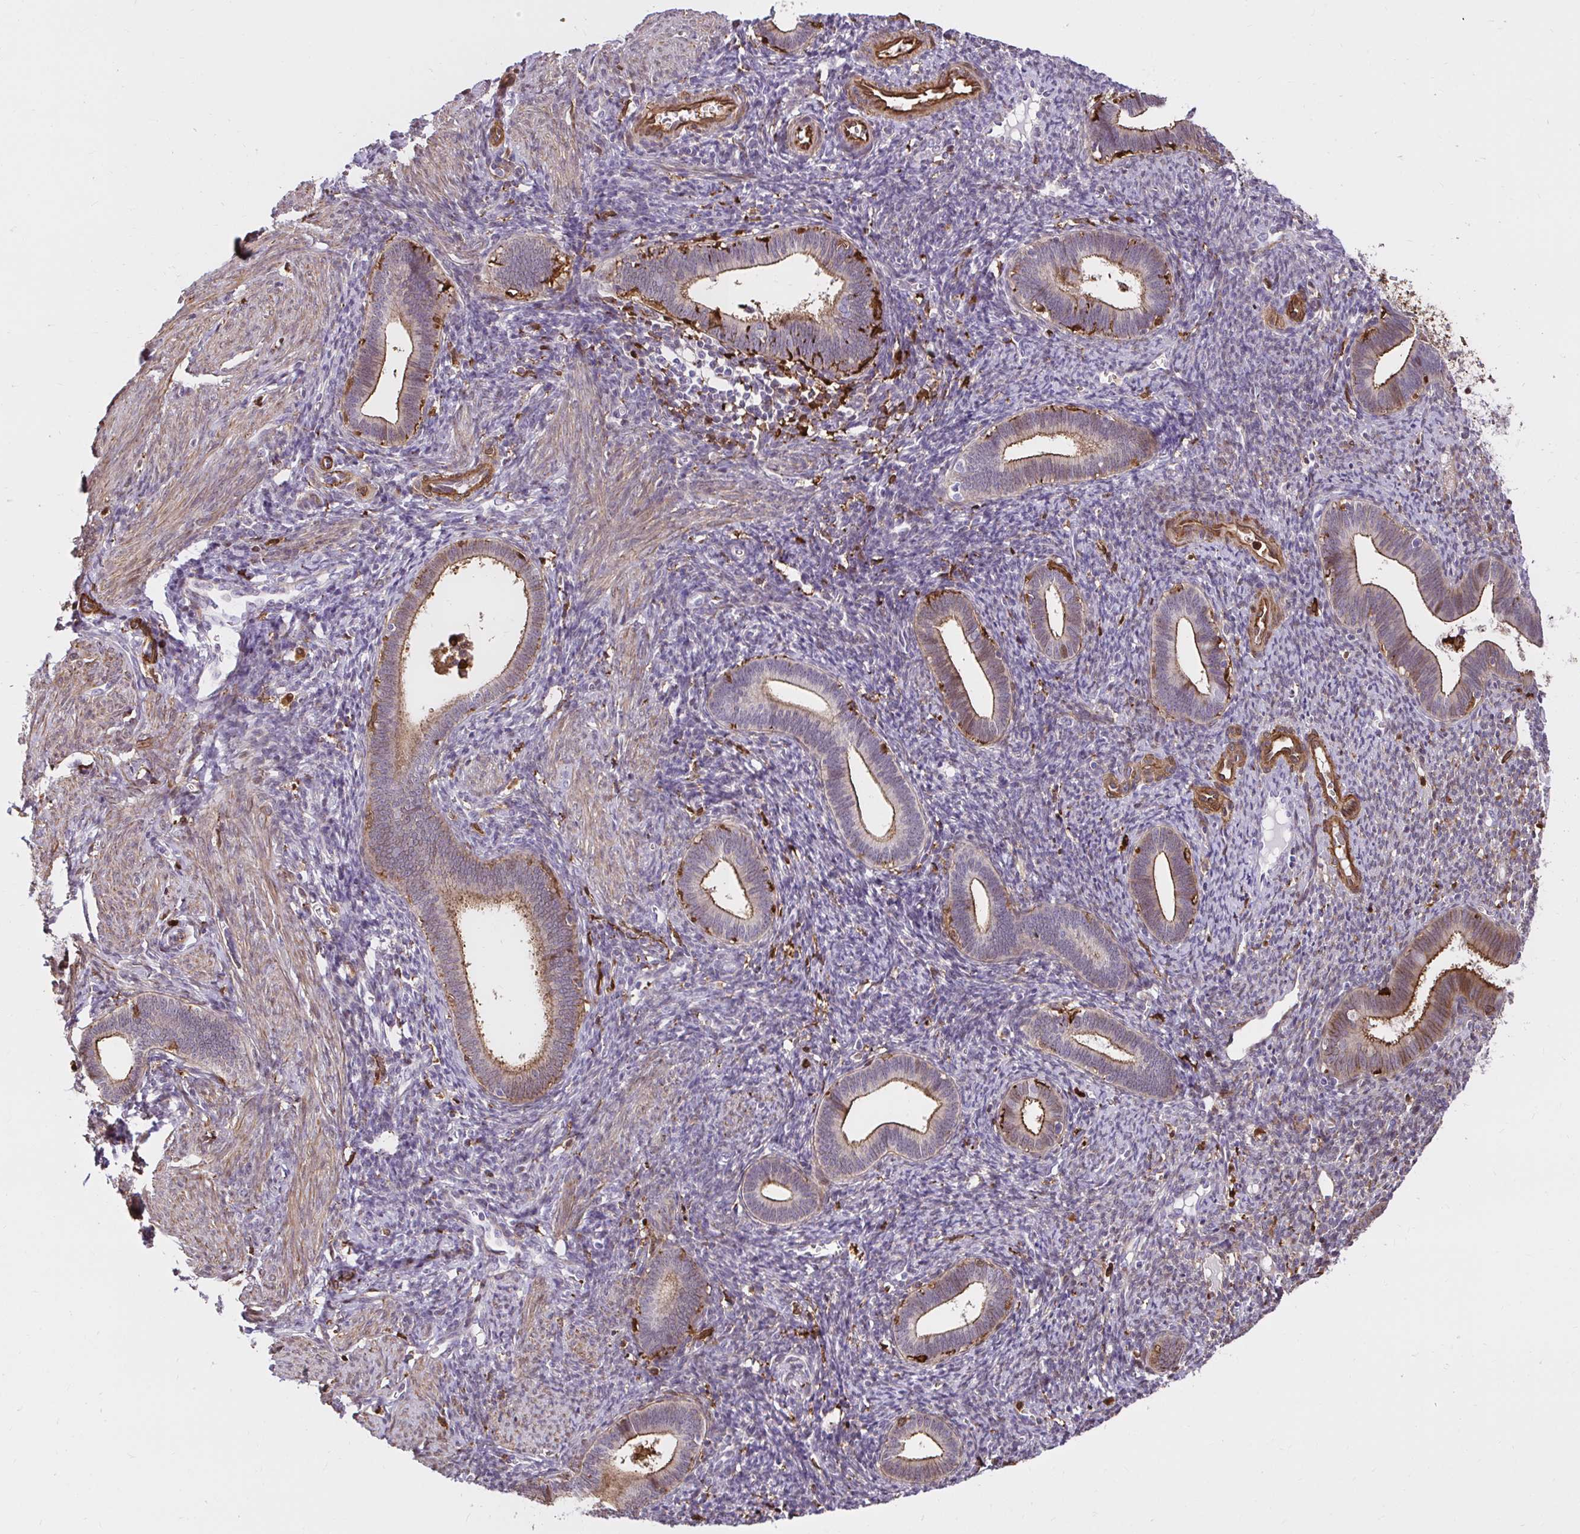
{"staining": {"intensity": "negative", "quantity": "none", "location": "none"}, "tissue": "endometrium", "cell_type": "Cells in endometrial stroma", "image_type": "normal", "snomed": [{"axis": "morphology", "description": "Normal tissue, NOS"}, {"axis": "topography", "description": "Endometrium"}], "caption": "A micrograph of endometrium stained for a protein demonstrates no brown staining in cells in endometrial stroma. The staining was performed using DAB to visualize the protein expression in brown, while the nuclei were stained in blue with hematoxylin (Magnification: 20x).", "gene": "GSN", "patient": {"sex": "female", "age": 41}}